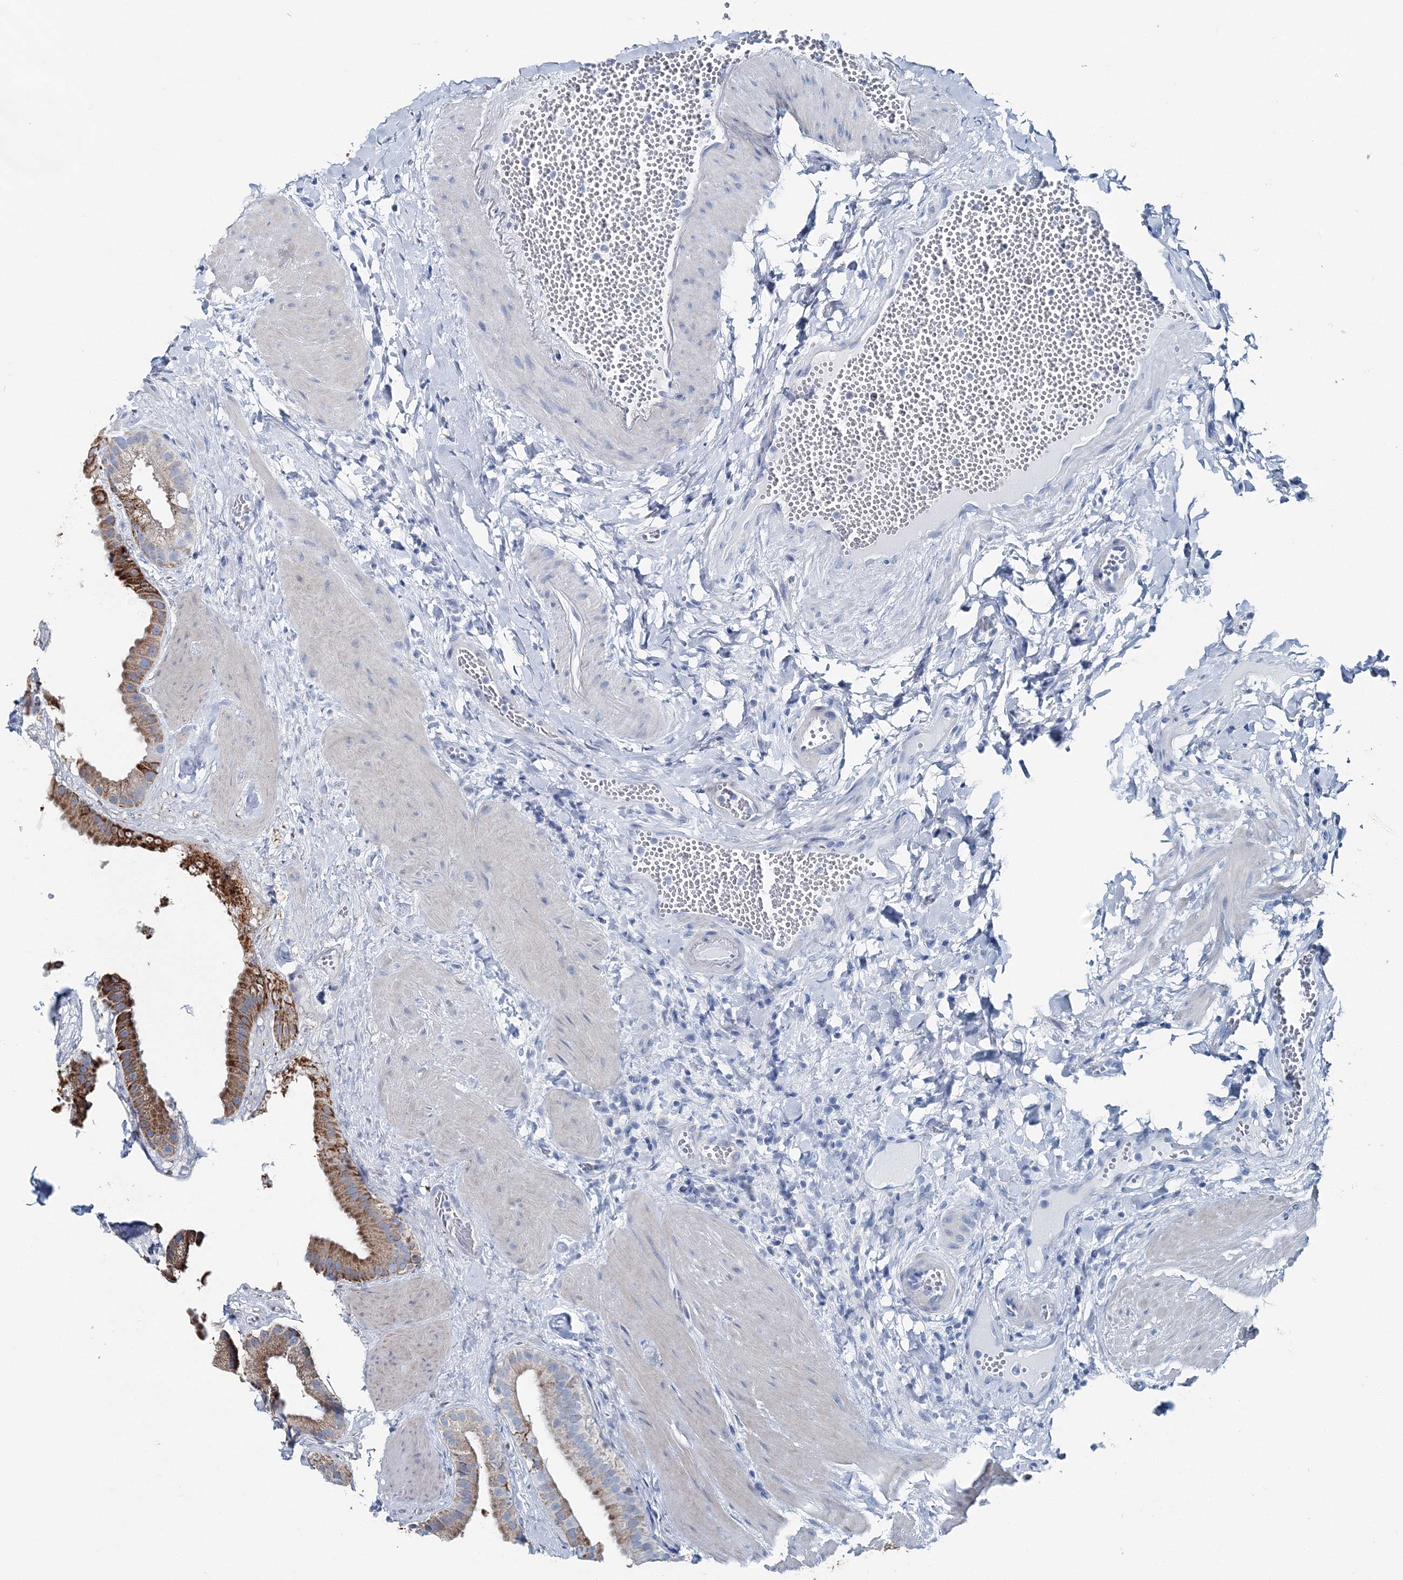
{"staining": {"intensity": "strong", "quantity": "25%-75%", "location": "cytoplasmic/membranous"}, "tissue": "gallbladder", "cell_type": "Glandular cells", "image_type": "normal", "snomed": [{"axis": "morphology", "description": "Normal tissue, NOS"}, {"axis": "topography", "description": "Gallbladder"}], "caption": "Human gallbladder stained with a brown dye reveals strong cytoplasmic/membranous positive staining in approximately 25%-75% of glandular cells.", "gene": "GABARAPL2", "patient": {"sex": "male", "age": 55}}